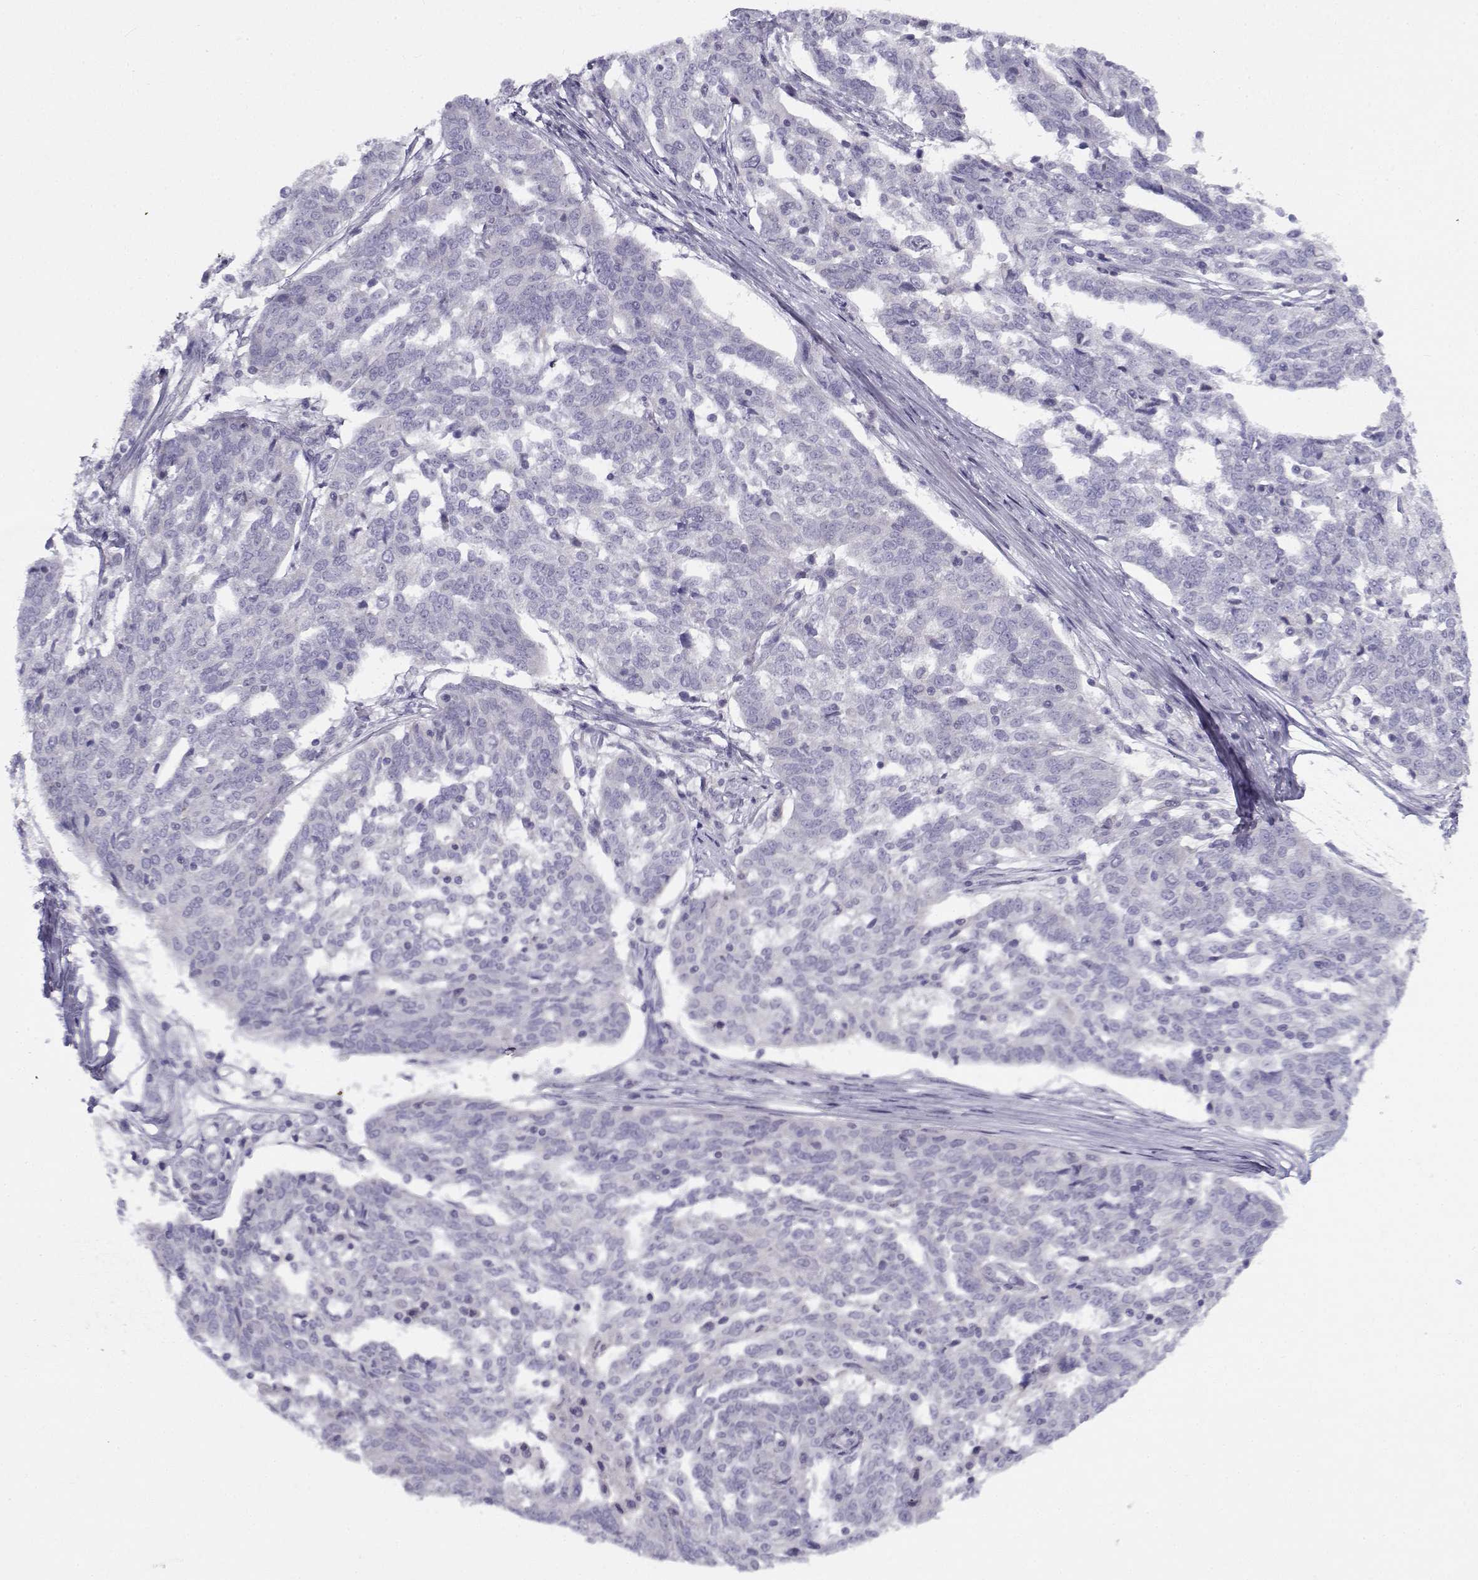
{"staining": {"intensity": "negative", "quantity": "none", "location": "none"}, "tissue": "ovarian cancer", "cell_type": "Tumor cells", "image_type": "cancer", "snomed": [{"axis": "morphology", "description": "Cystadenocarcinoma, serous, NOS"}, {"axis": "topography", "description": "Ovary"}], "caption": "This image is of ovarian cancer (serous cystadenocarcinoma) stained with immunohistochemistry (IHC) to label a protein in brown with the nuclei are counter-stained blue. There is no positivity in tumor cells.", "gene": "FAM166A", "patient": {"sex": "female", "age": 67}}